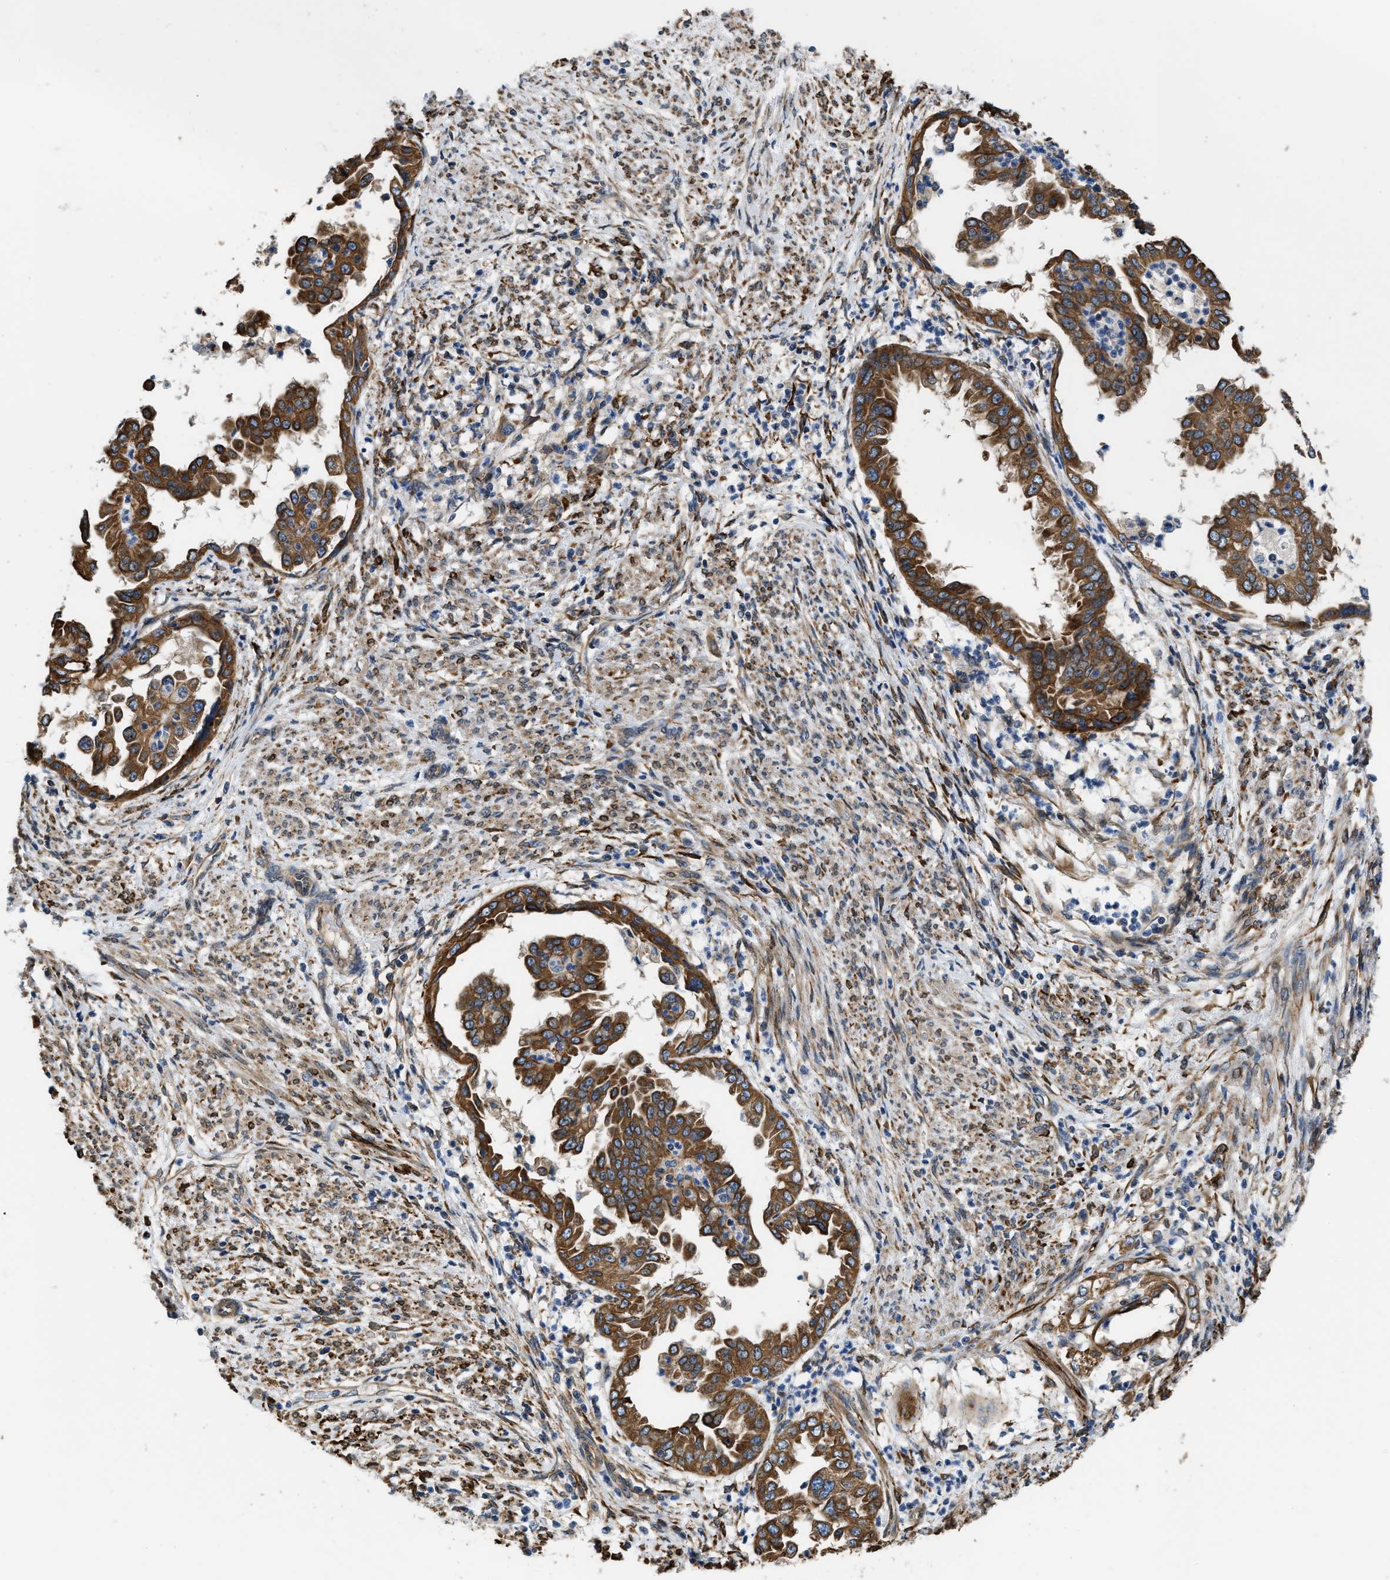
{"staining": {"intensity": "strong", "quantity": ">75%", "location": "cytoplasmic/membranous"}, "tissue": "endometrial cancer", "cell_type": "Tumor cells", "image_type": "cancer", "snomed": [{"axis": "morphology", "description": "Adenocarcinoma, NOS"}, {"axis": "topography", "description": "Endometrium"}], "caption": "There is high levels of strong cytoplasmic/membranous positivity in tumor cells of endometrial adenocarcinoma, as demonstrated by immunohistochemical staining (brown color).", "gene": "ARL6IP5", "patient": {"sex": "female", "age": 85}}